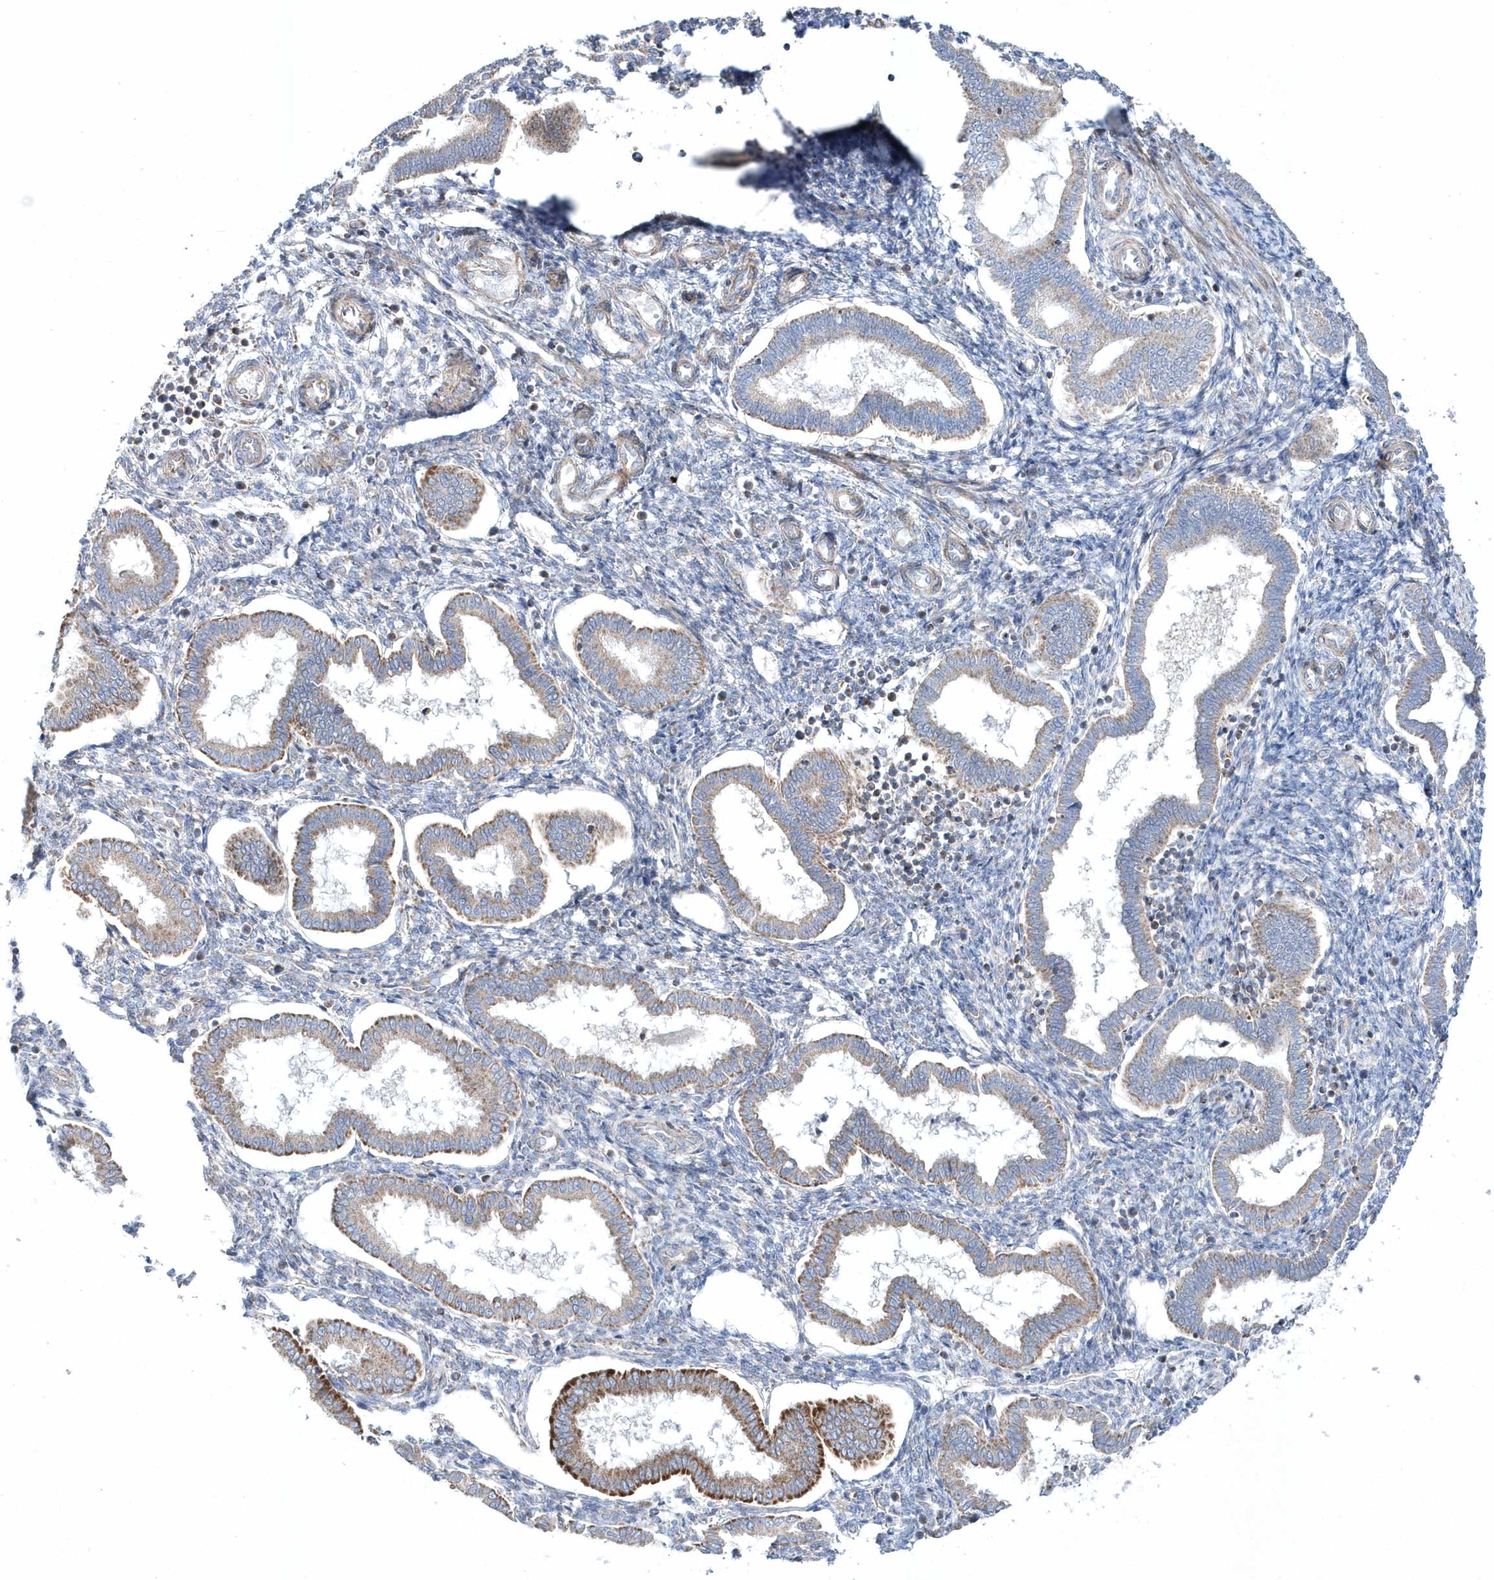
{"staining": {"intensity": "weak", "quantity": "<25%", "location": "cytoplasmic/membranous"}, "tissue": "endometrium", "cell_type": "Cells in endometrial stroma", "image_type": "normal", "snomed": [{"axis": "morphology", "description": "Normal tissue, NOS"}, {"axis": "topography", "description": "Endometrium"}], "caption": "The micrograph demonstrates no staining of cells in endometrial stroma in benign endometrium.", "gene": "OPA1", "patient": {"sex": "female", "age": 24}}